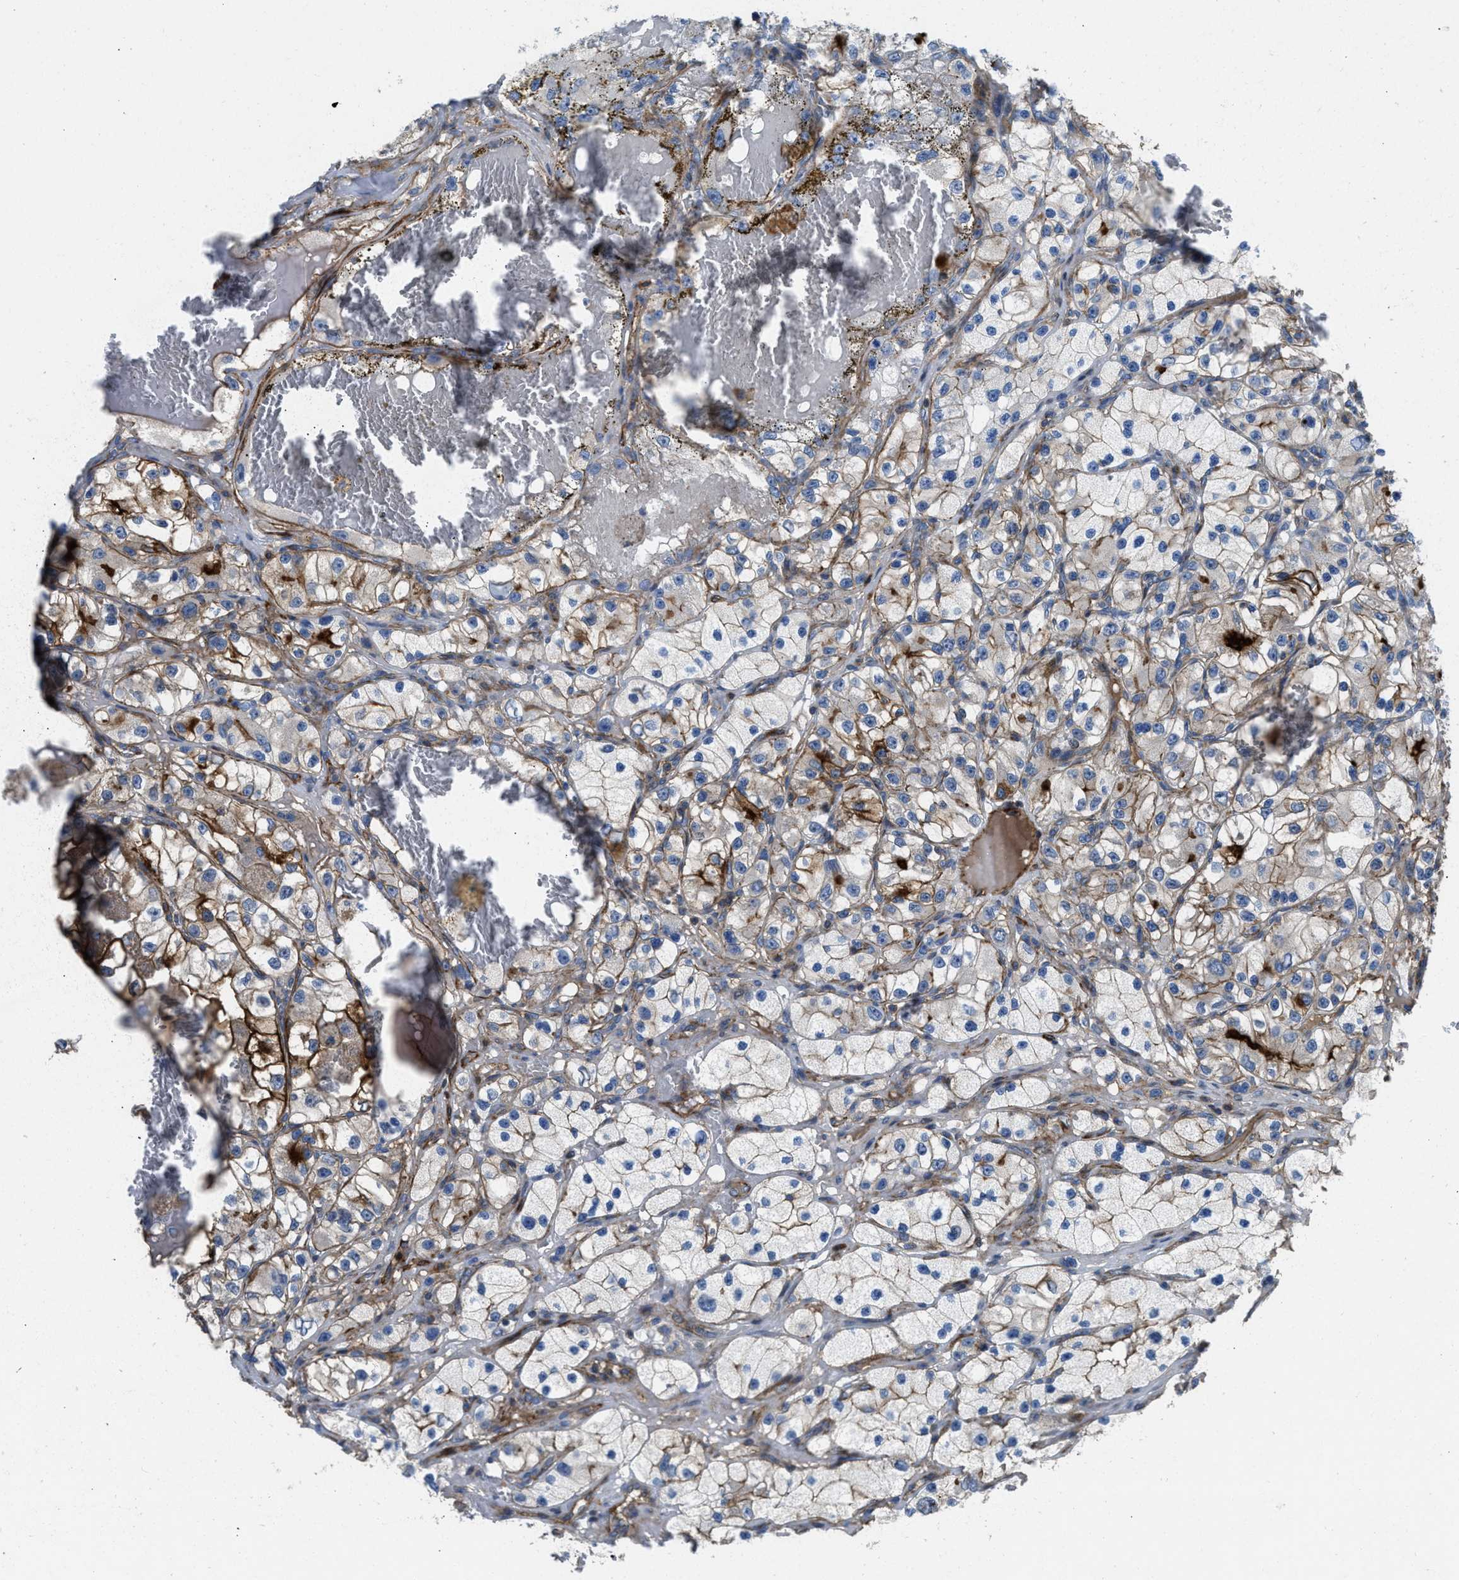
{"staining": {"intensity": "moderate", "quantity": "25%-75%", "location": "cytoplasmic/membranous"}, "tissue": "renal cancer", "cell_type": "Tumor cells", "image_type": "cancer", "snomed": [{"axis": "morphology", "description": "Adenocarcinoma, NOS"}, {"axis": "topography", "description": "Kidney"}], "caption": "A brown stain labels moderate cytoplasmic/membranous staining of a protein in adenocarcinoma (renal) tumor cells.", "gene": "NYNRIN", "patient": {"sex": "female", "age": 57}}